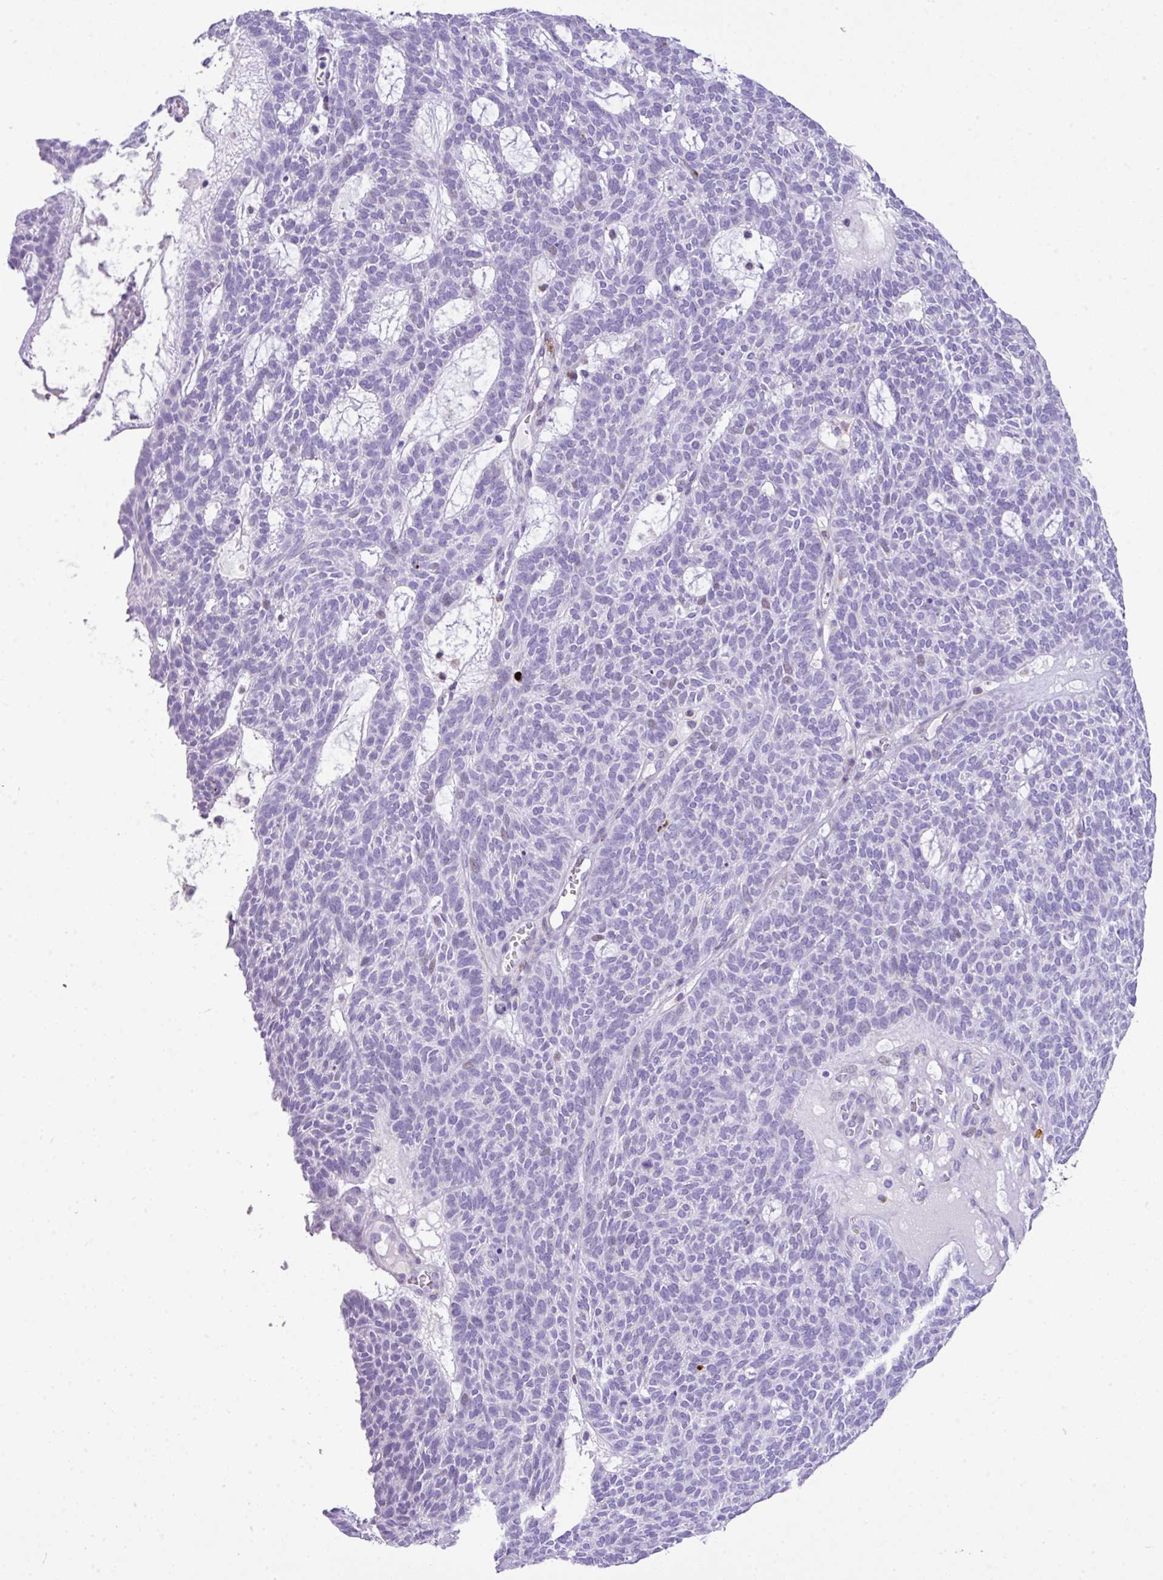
{"staining": {"intensity": "negative", "quantity": "none", "location": "none"}, "tissue": "skin cancer", "cell_type": "Tumor cells", "image_type": "cancer", "snomed": [{"axis": "morphology", "description": "Squamous cell carcinoma, NOS"}, {"axis": "topography", "description": "Skin"}], "caption": "Squamous cell carcinoma (skin) was stained to show a protein in brown. There is no significant positivity in tumor cells. (Stains: DAB immunohistochemistry with hematoxylin counter stain, Microscopy: brightfield microscopy at high magnification).", "gene": "RCAN2", "patient": {"sex": "female", "age": 90}}